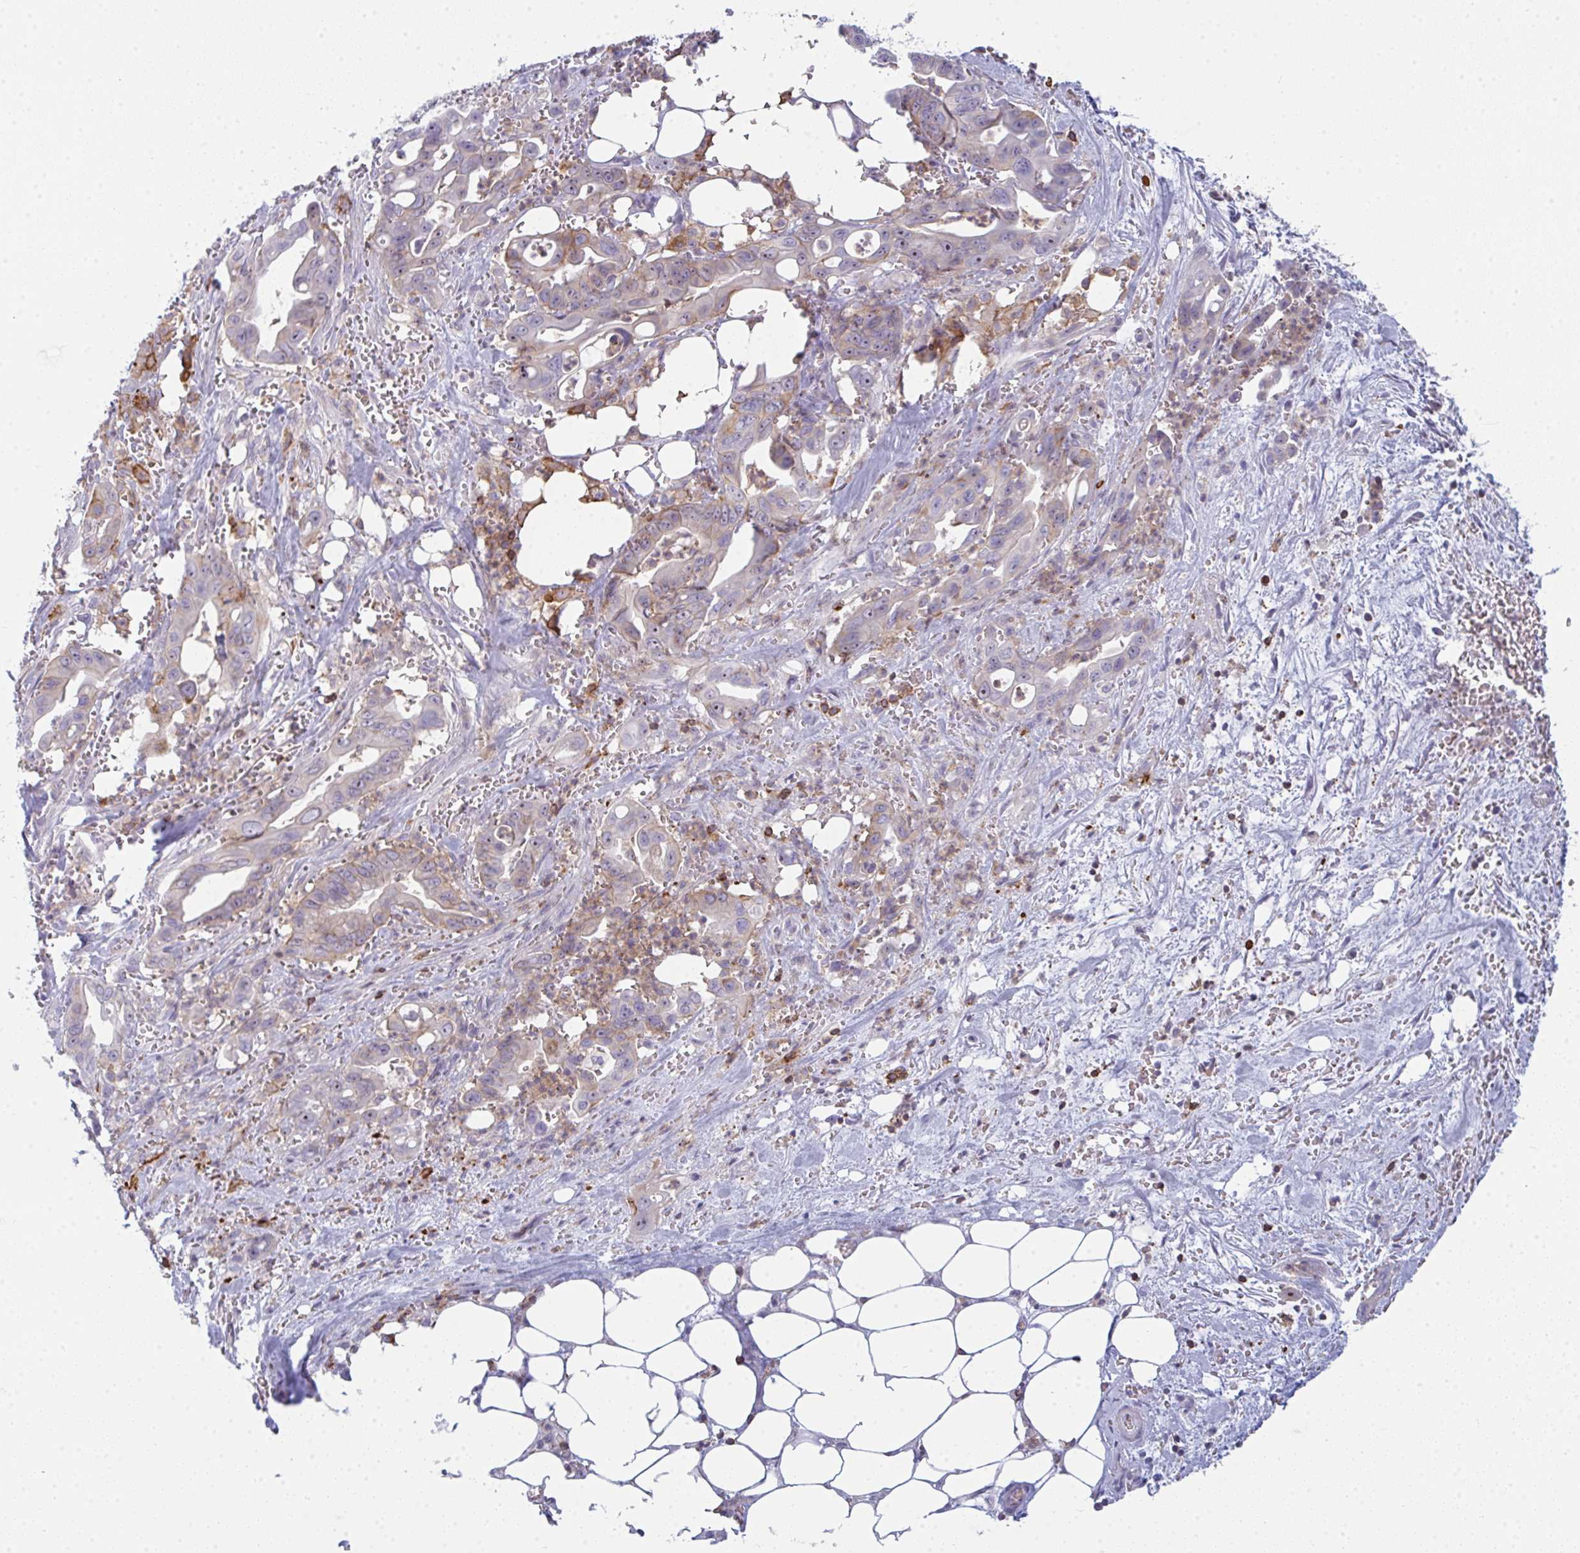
{"staining": {"intensity": "weak", "quantity": "<25%", "location": "cytoplasmic/membranous"}, "tissue": "pancreatic cancer", "cell_type": "Tumor cells", "image_type": "cancer", "snomed": [{"axis": "morphology", "description": "Adenocarcinoma, NOS"}, {"axis": "topography", "description": "Pancreas"}], "caption": "Photomicrograph shows no significant protein positivity in tumor cells of adenocarcinoma (pancreatic).", "gene": "CD80", "patient": {"sex": "male", "age": 61}}